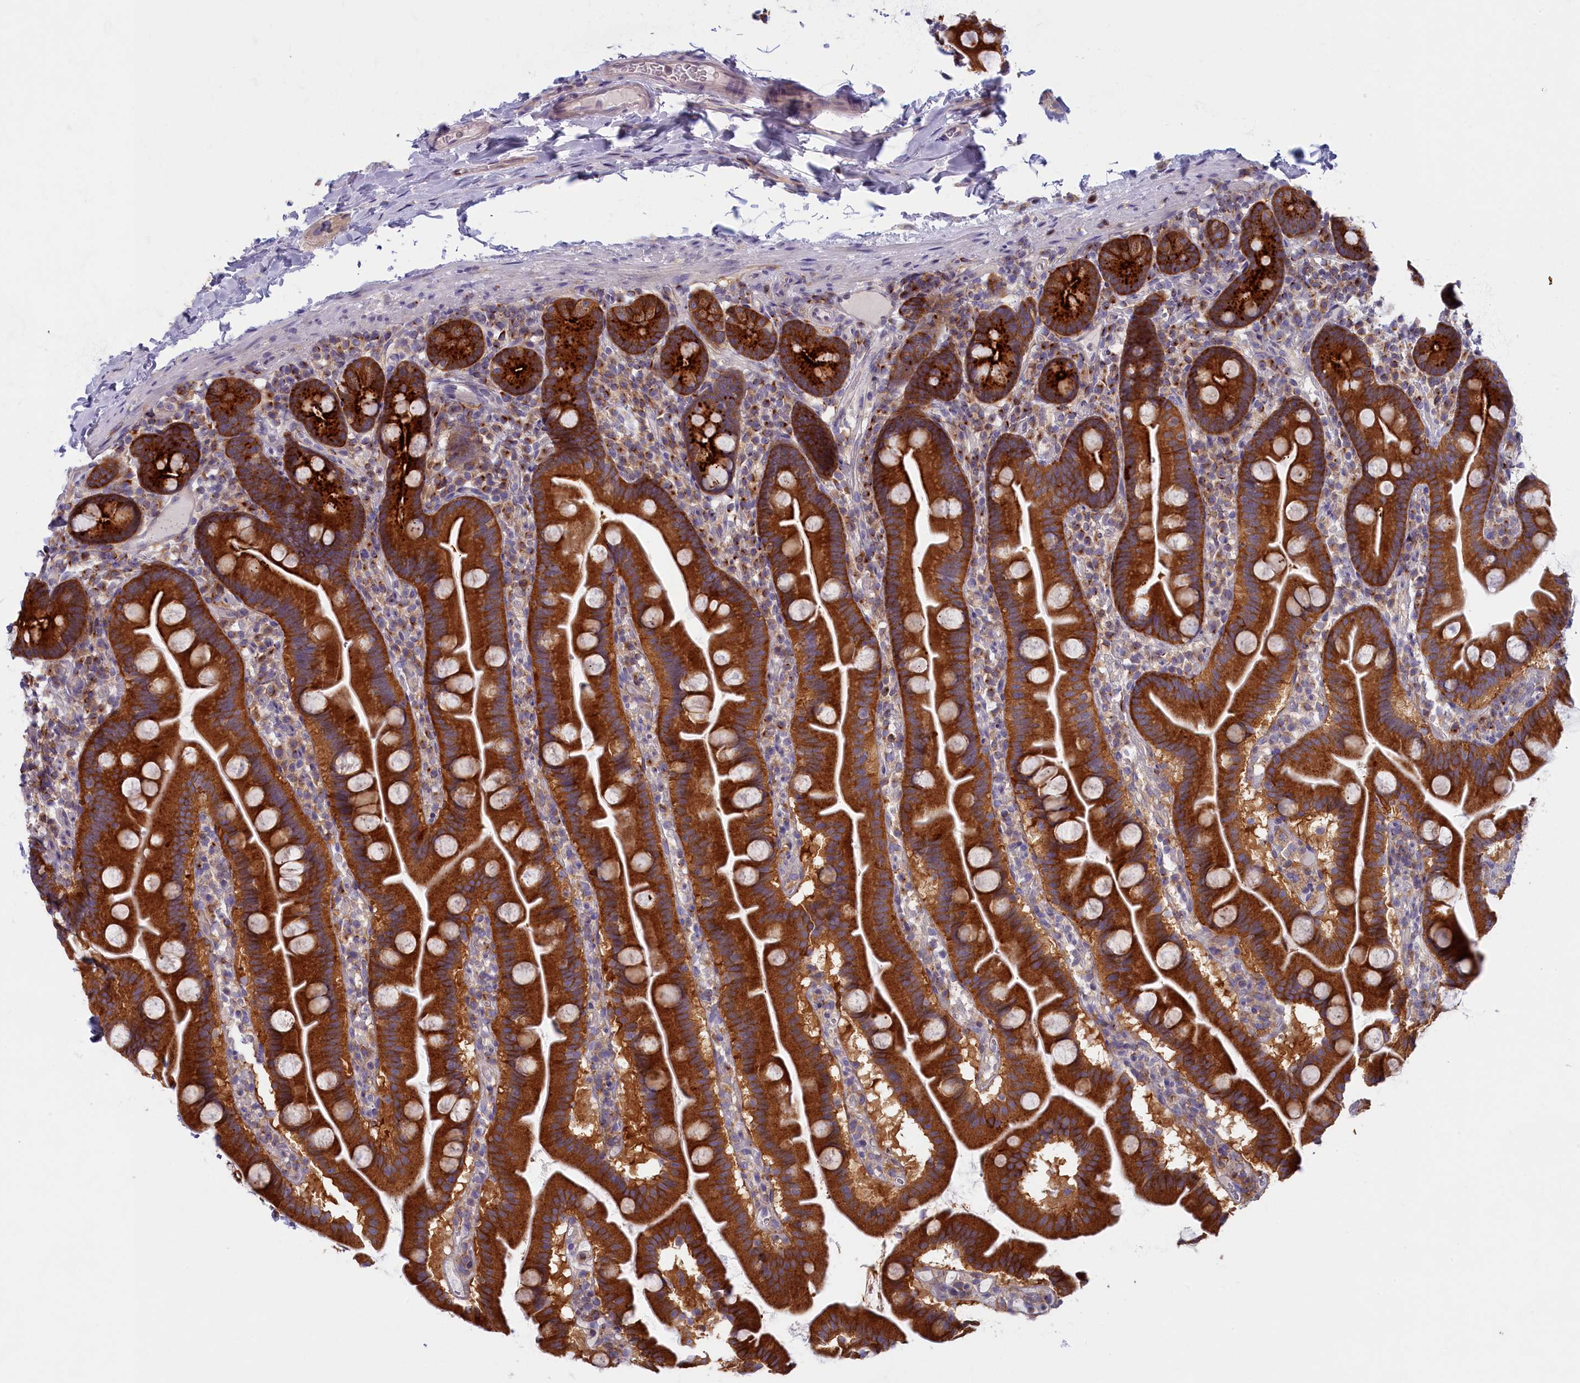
{"staining": {"intensity": "strong", "quantity": ">75%", "location": "cytoplasmic/membranous"}, "tissue": "small intestine", "cell_type": "Glandular cells", "image_type": "normal", "snomed": [{"axis": "morphology", "description": "Normal tissue, NOS"}, {"axis": "topography", "description": "Small intestine"}], "caption": "IHC (DAB) staining of normal small intestine exhibits strong cytoplasmic/membranous protein staining in approximately >75% of glandular cells.", "gene": "NOL10", "patient": {"sex": "female", "age": 68}}